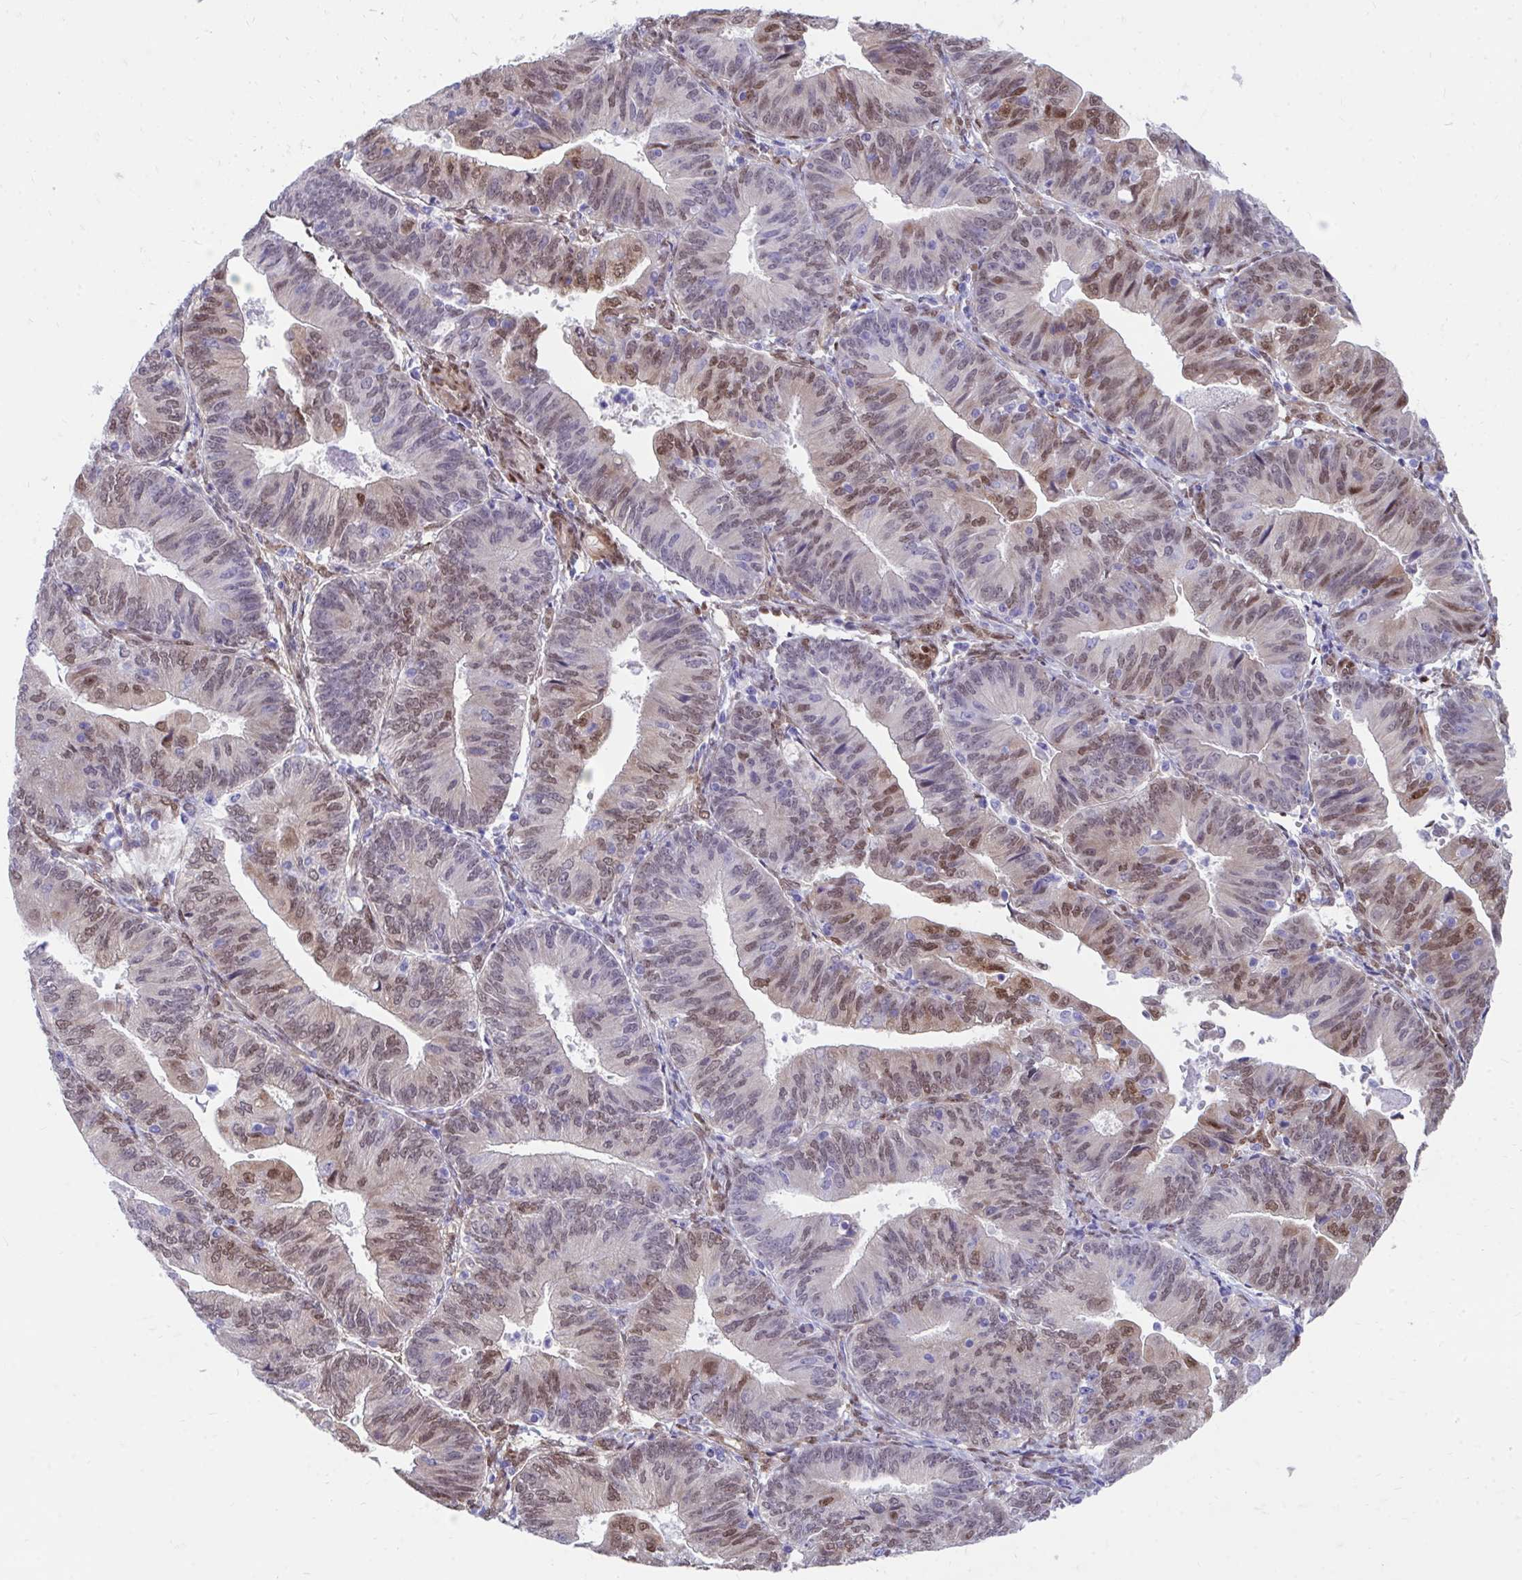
{"staining": {"intensity": "moderate", "quantity": "25%-75%", "location": "nuclear"}, "tissue": "endometrial cancer", "cell_type": "Tumor cells", "image_type": "cancer", "snomed": [{"axis": "morphology", "description": "Adenocarcinoma, NOS"}, {"axis": "topography", "description": "Endometrium"}], "caption": "Protein staining by immunohistochemistry displays moderate nuclear positivity in about 25%-75% of tumor cells in endometrial cancer (adenocarcinoma). (DAB (3,3'-diaminobenzidine) IHC with brightfield microscopy, high magnification).", "gene": "RBPMS", "patient": {"sex": "female", "age": 65}}